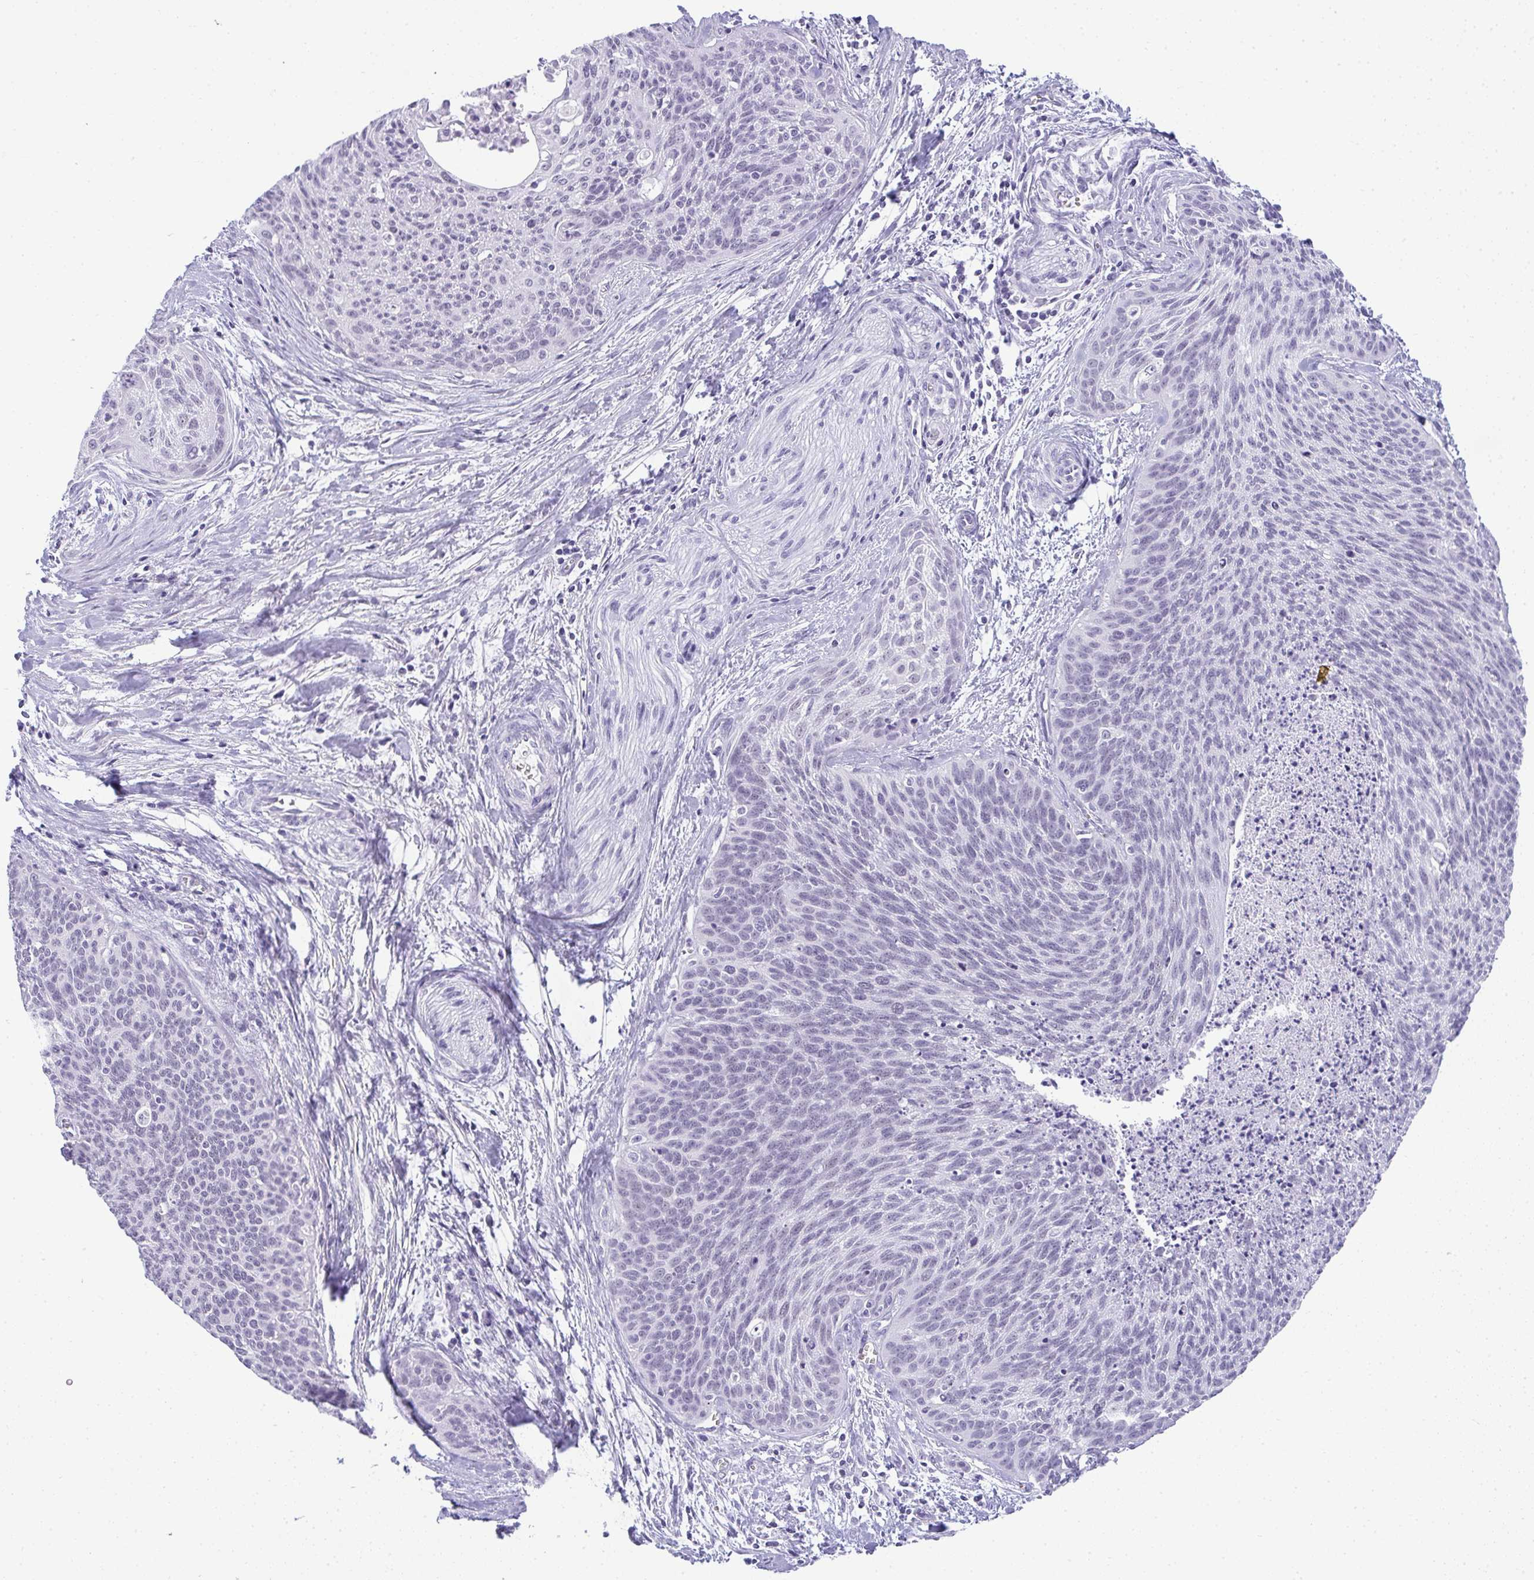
{"staining": {"intensity": "negative", "quantity": "none", "location": "none"}, "tissue": "cervical cancer", "cell_type": "Tumor cells", "image_type": "cancer", "snomed": [{"axis": "morphology", "description": "Squamous cell carcinoma, NOS"}, {"axis": "topography", "description": "Cervix"}], "caption": "There is no significant staining in tumor cells of cervical cancer.", "gene": "PLA2G1B", "patient": {"sex": "female", "age": 55}}